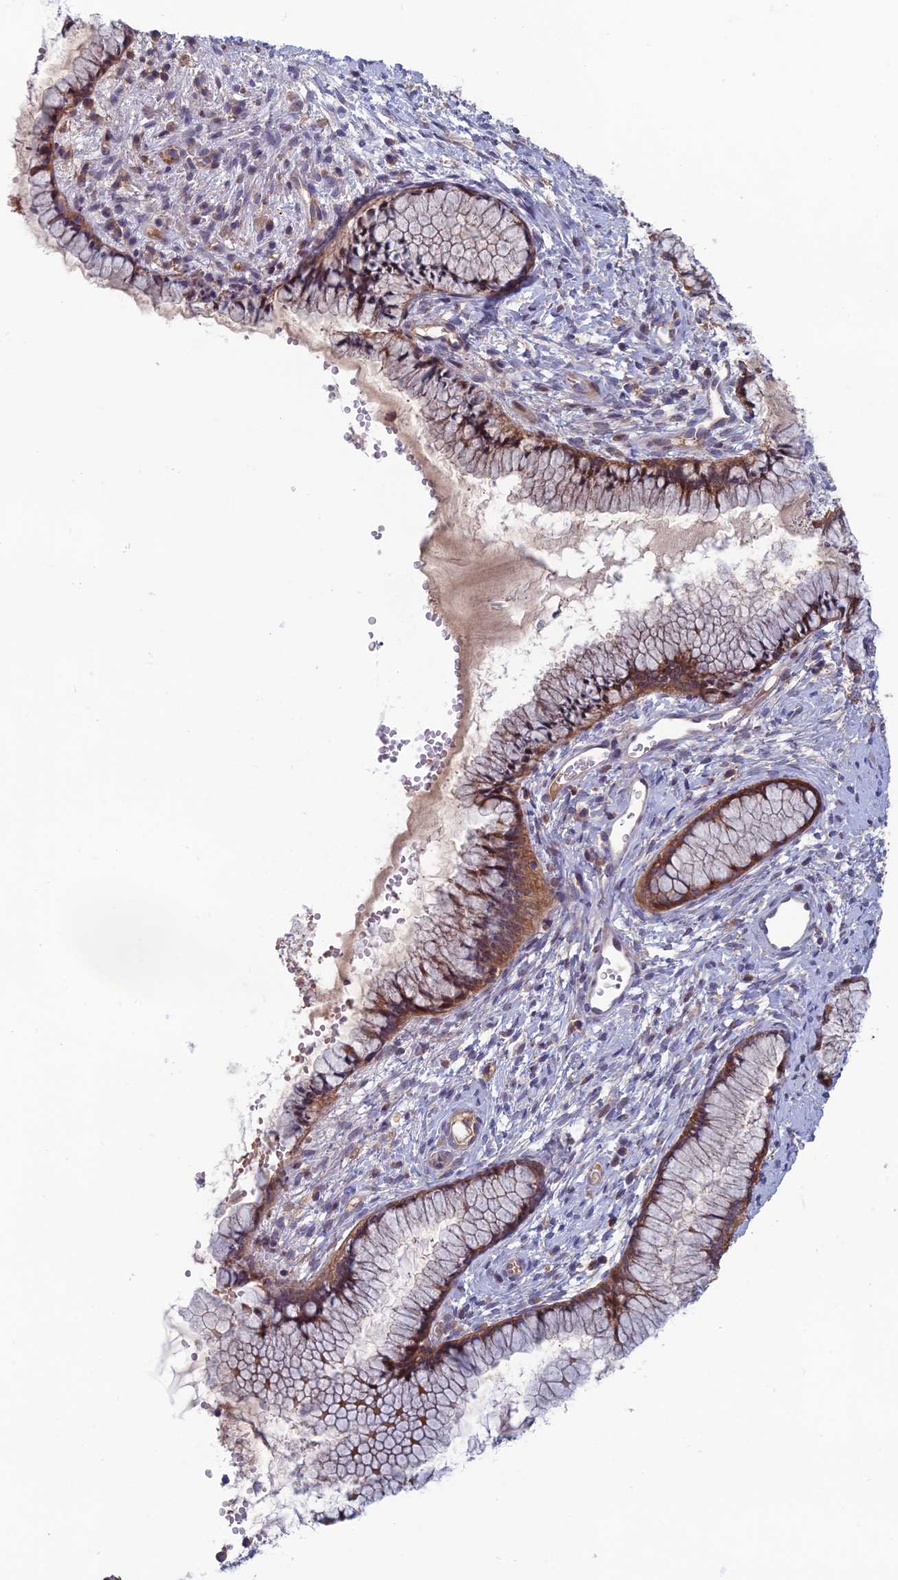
{"staining": {"intensity": "moderate", "quantity": ">75%", "location": "cytoplasmic/membranous"}, "tissue": "cervix", "cell_type": "Glandular cells", "image_type": "normal", "snomed": [{"axis": "morphology", "description": "Normal tissue, NOS"}, {"axis": "topography", "description": "Cervix"}], "caption": "Cervix stained for a protein exhibits moderate cytoplasmic/membranous positivity in glandular cells. Immunohistochemistry (ihc) stains the protein of interest in brown and the nuclei are stained blue.", "gene": "C15orf62", "patient": {"sex": "female", "age": 42}}